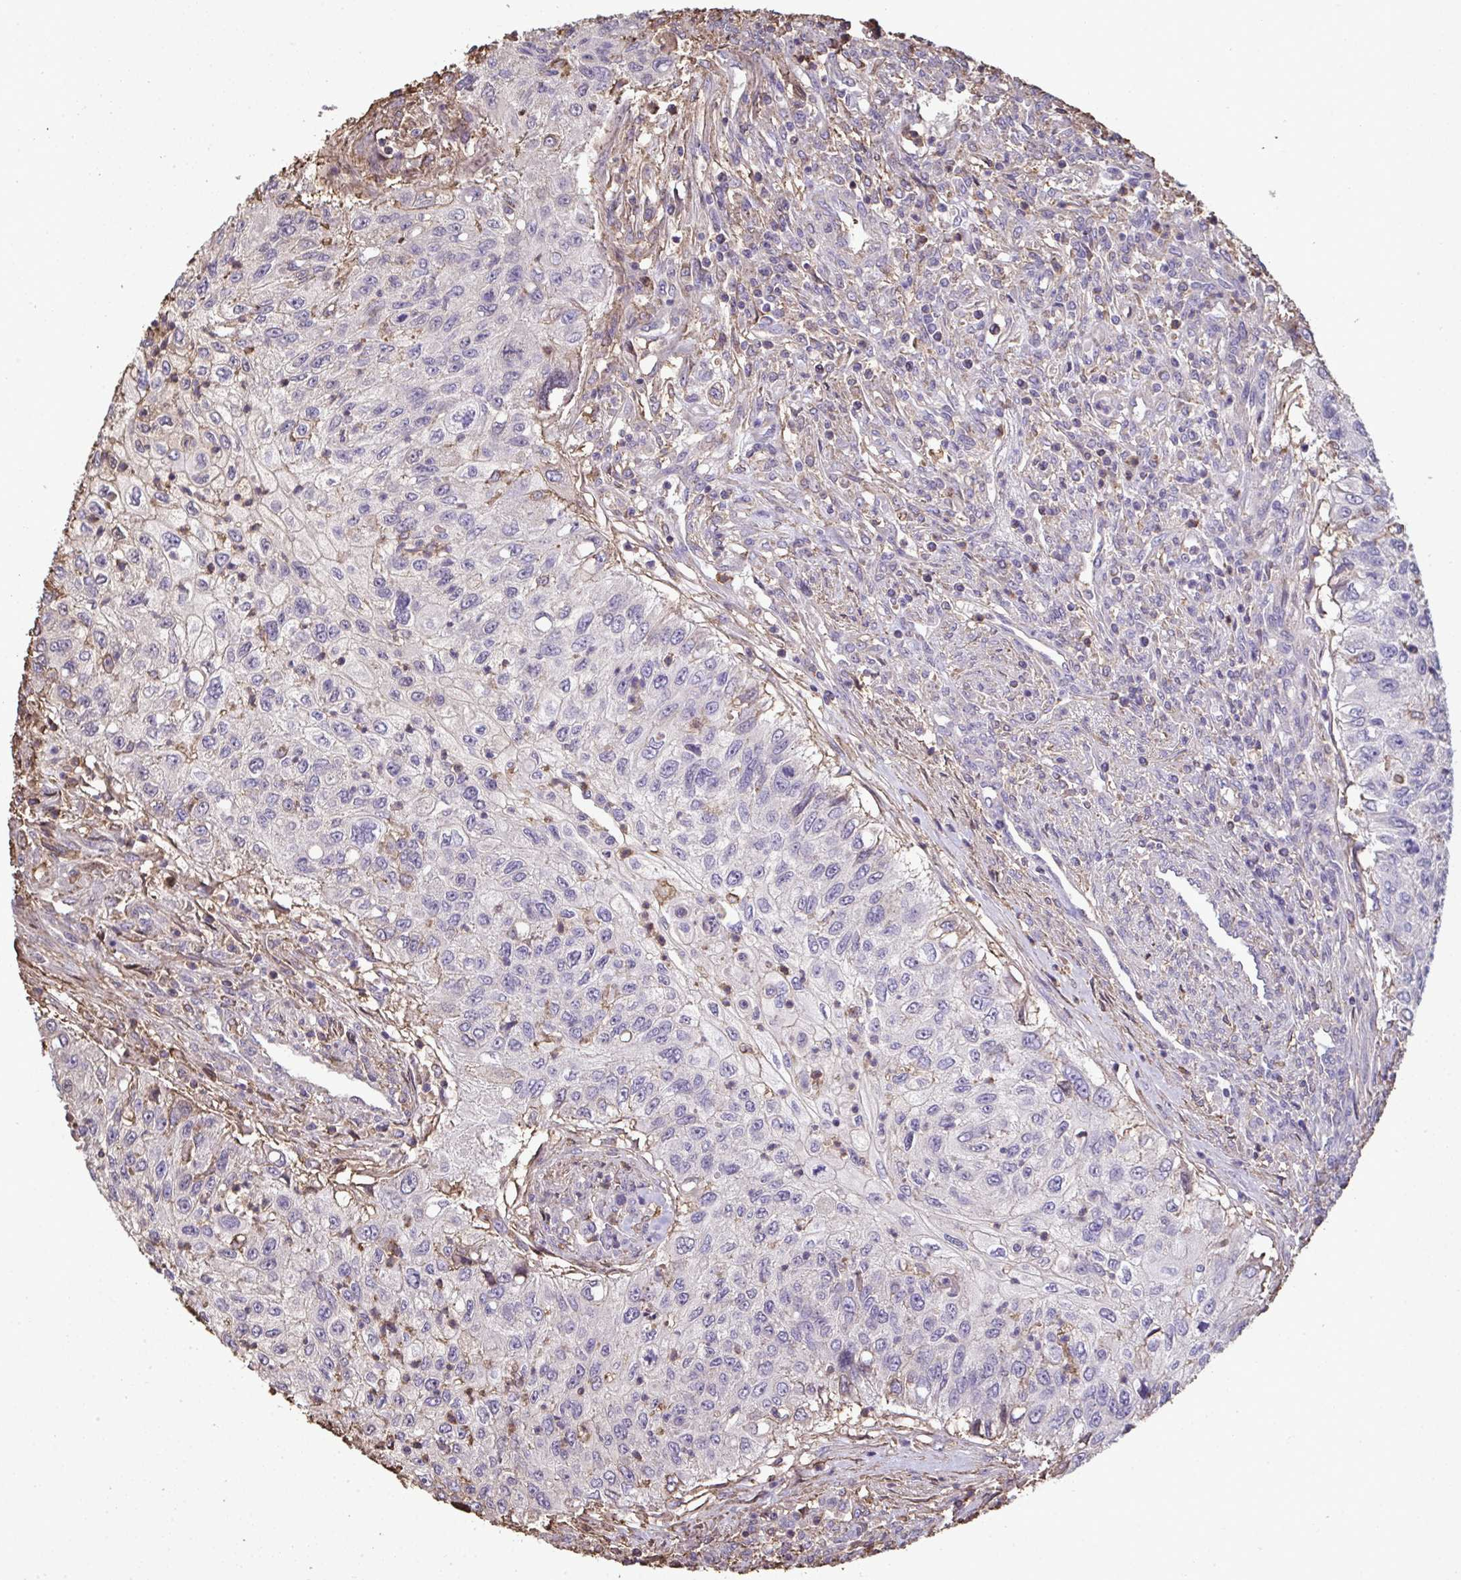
{"staining": {"intensity": "negative", "quantity": "none", "location": "none"}, "tissue": "urothelial cancer", "cell_type": "Tumor cells", "image_type": "cancer", "snomed": [{"axis": "morphology", "description": "Urothelial carcinoma, High grade"}, {"axis": "topography", "description": "Urinary bladder"}], "caption": "The image exhibits no staining of tumor cells in urothelial cancer.", "gene": "ANXA5", "patient": {"sex": "female", "age": 60}}